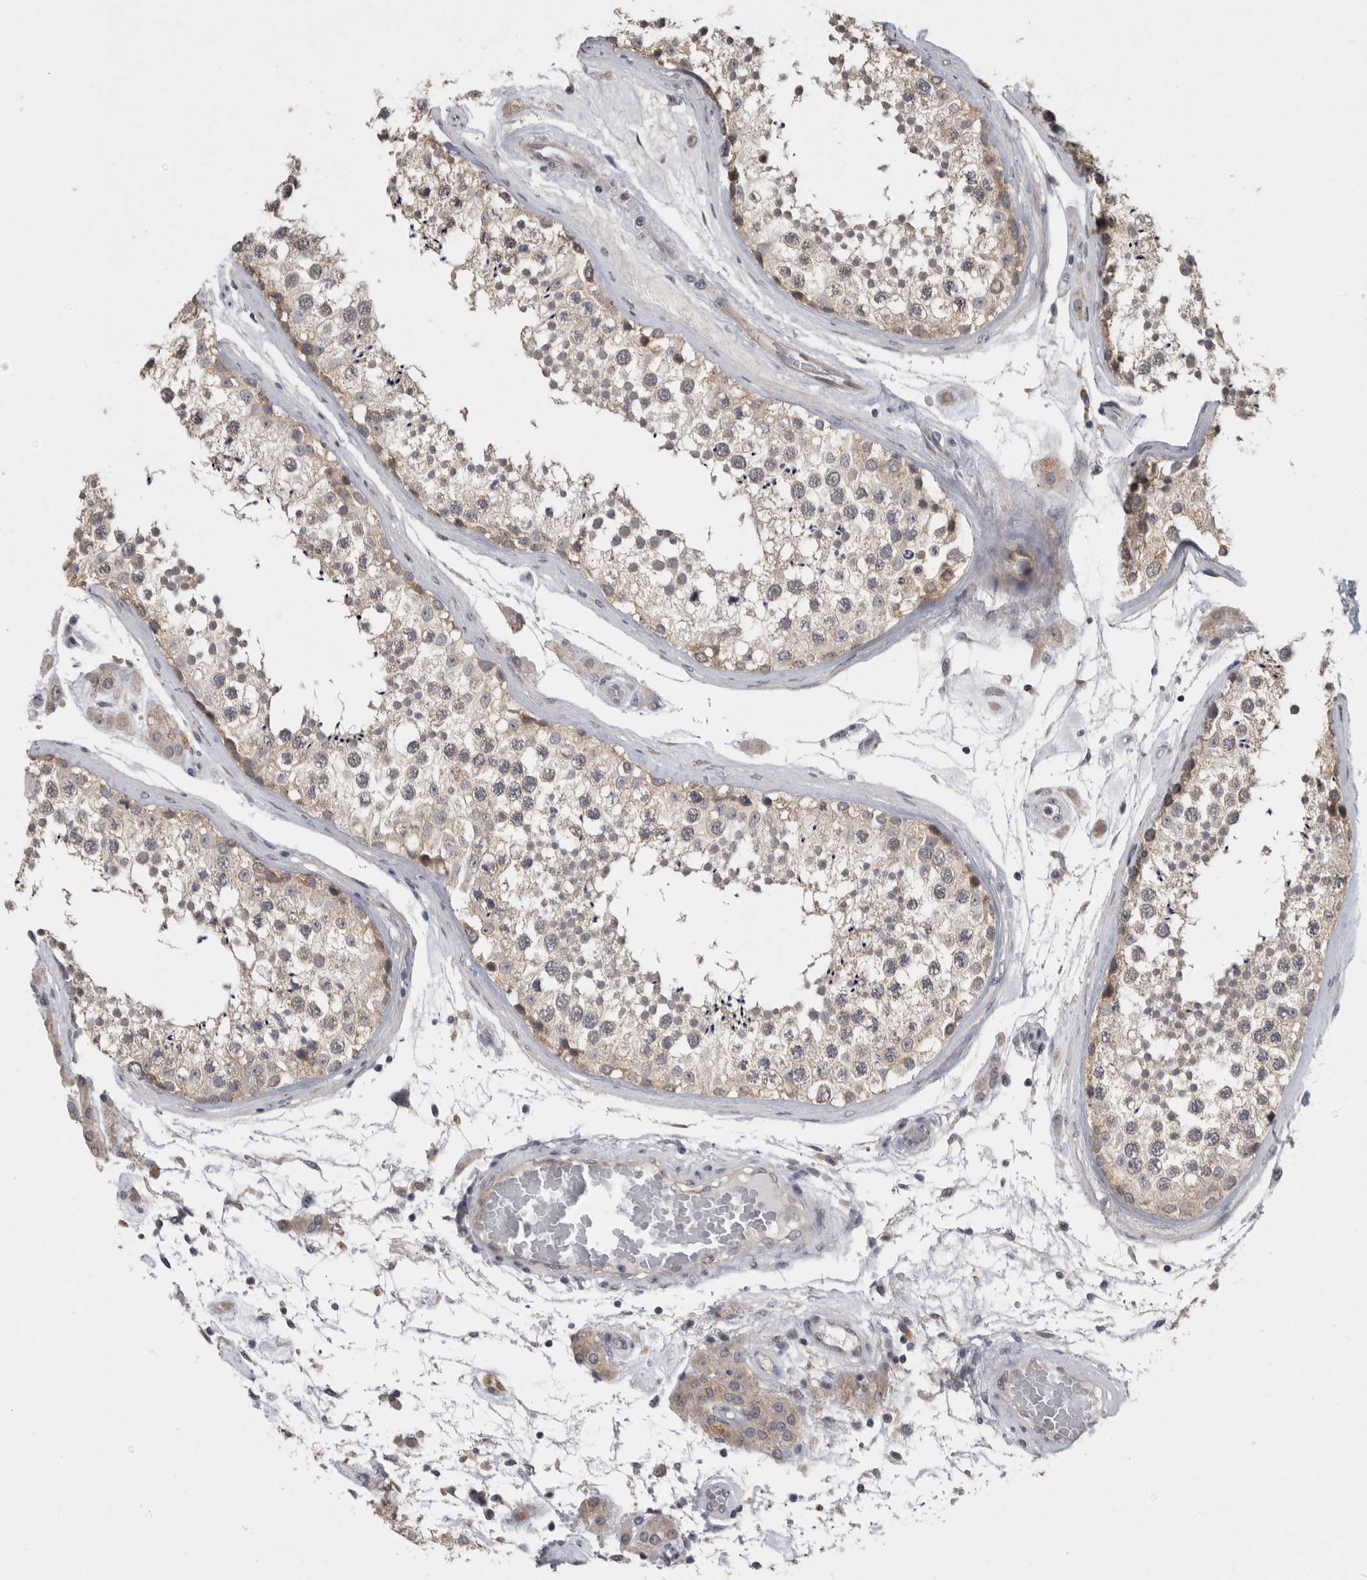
{"staining": {"intensity": "weak", "quantity": "25%-75%", "location": "cytoplasmic/membranous"}, "tissue": "testis", "cell_type": "Cells in seminiferous ducts", "image_type": "normal", "snomed": [{"axis": "morphology", "description": "Normal tissue, NOS"}, {"axis": "topography", "description": "Testis"}], "caption": "A low amount of weak cytoplasmic/membranous expression is identified in approximately 25%-75% of cells in seminiferous ducts in unremarkable testis. The protein of interest is stained brown, and the nuclei are stained in blue (DAB (3,3'-diaminobenzidine) IHC with brightfield microscopy, high magnification).", "gene": "RHPN1", "patient": {"sex": "male", "age": 46}}